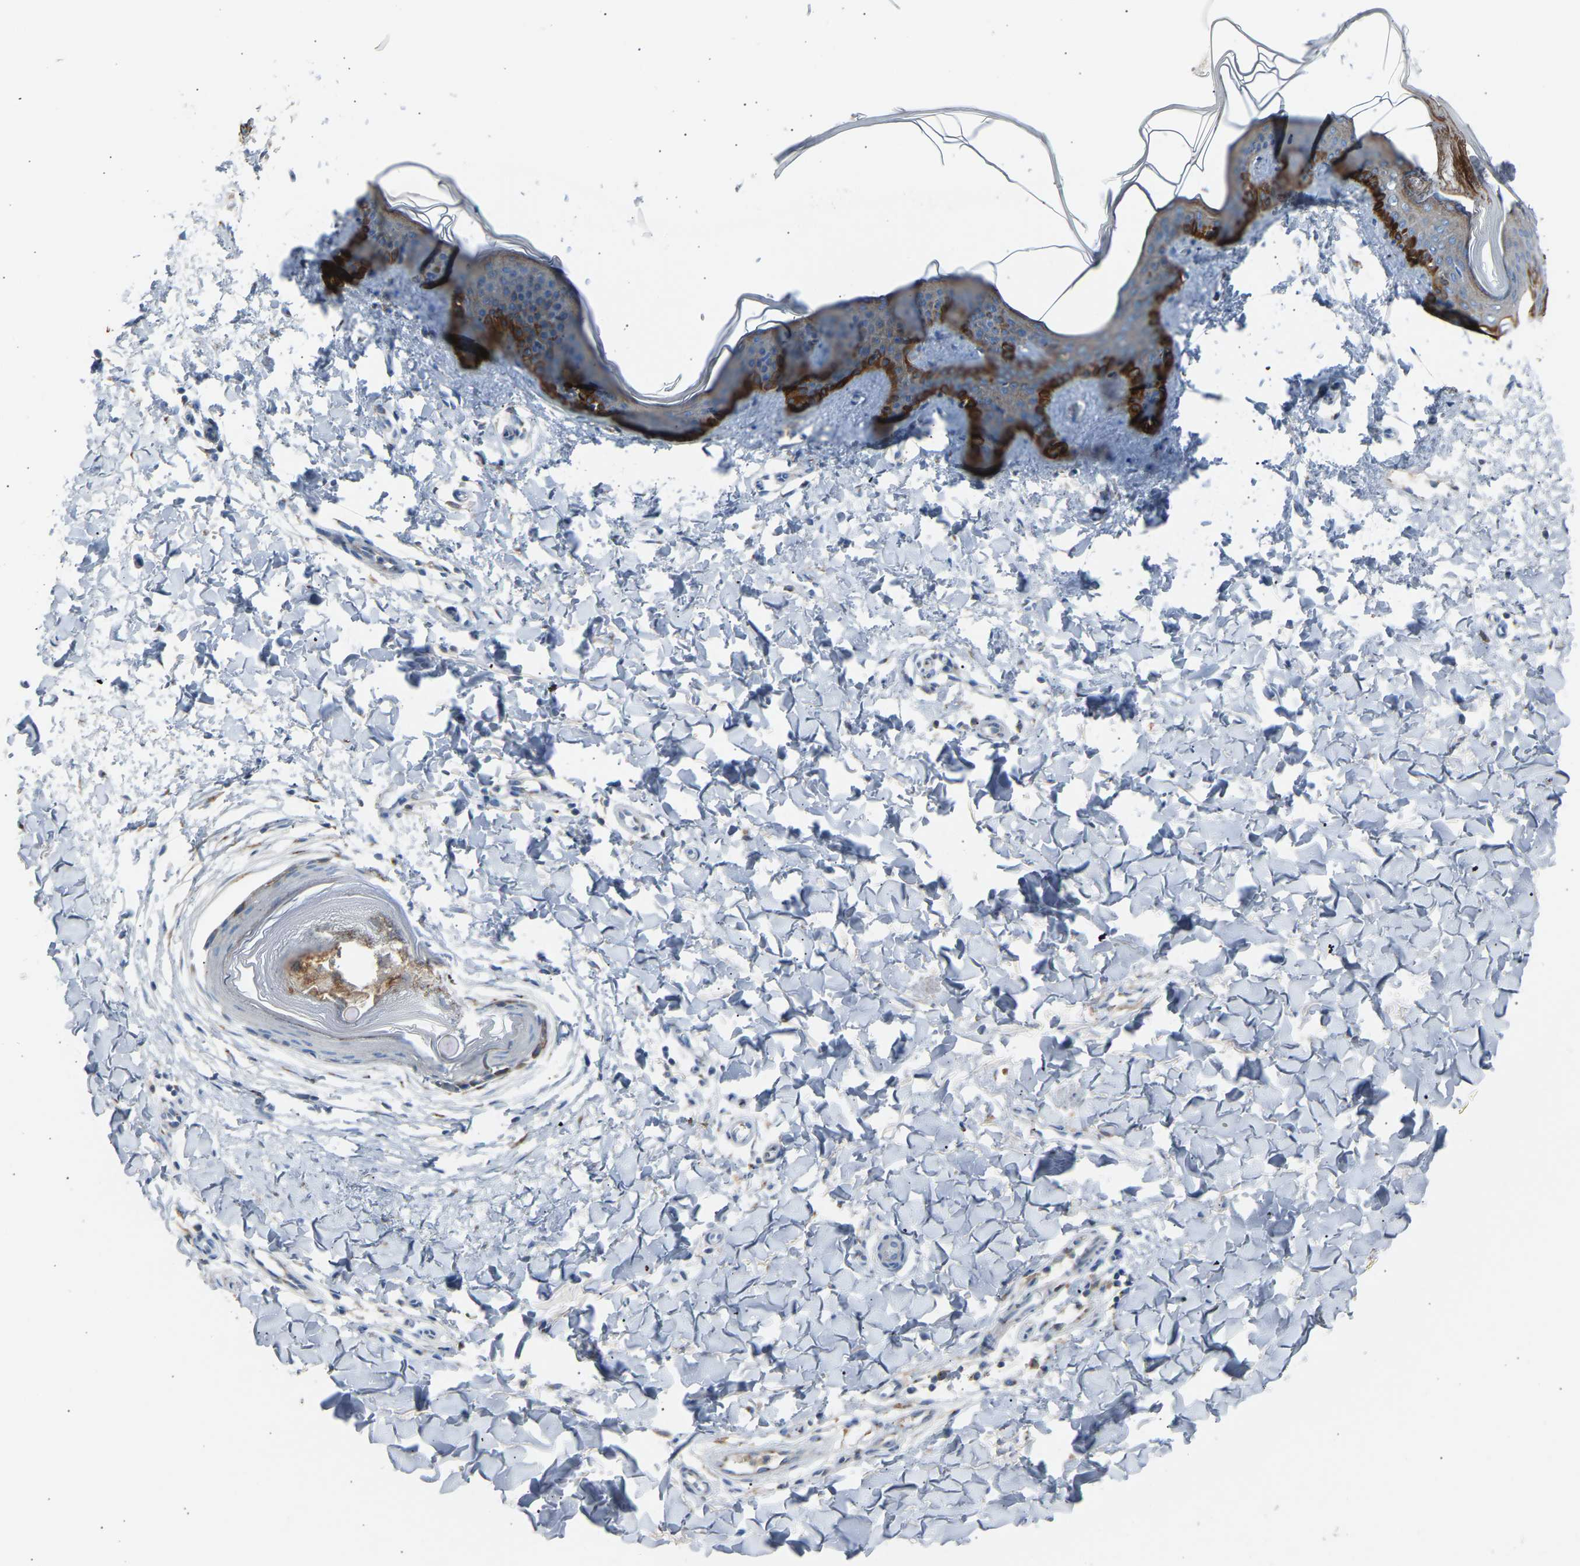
{"staining": {"intensity": "negative", "quantity": "none", "location": "none"}, "tissue": "skin", "cell_type": "Fibroblasts", "image_type": "normal", "snomed": [{"axis": "morphology", "description": "Normal tissue, NOS"}, {"axis": "topography", "description": "Skin"}], "caption": "Micrograph shows no protein staining in fibroblasts of normal skin.", "gene": "CYREN", "patient": {"sex": "female", "age": 17}}